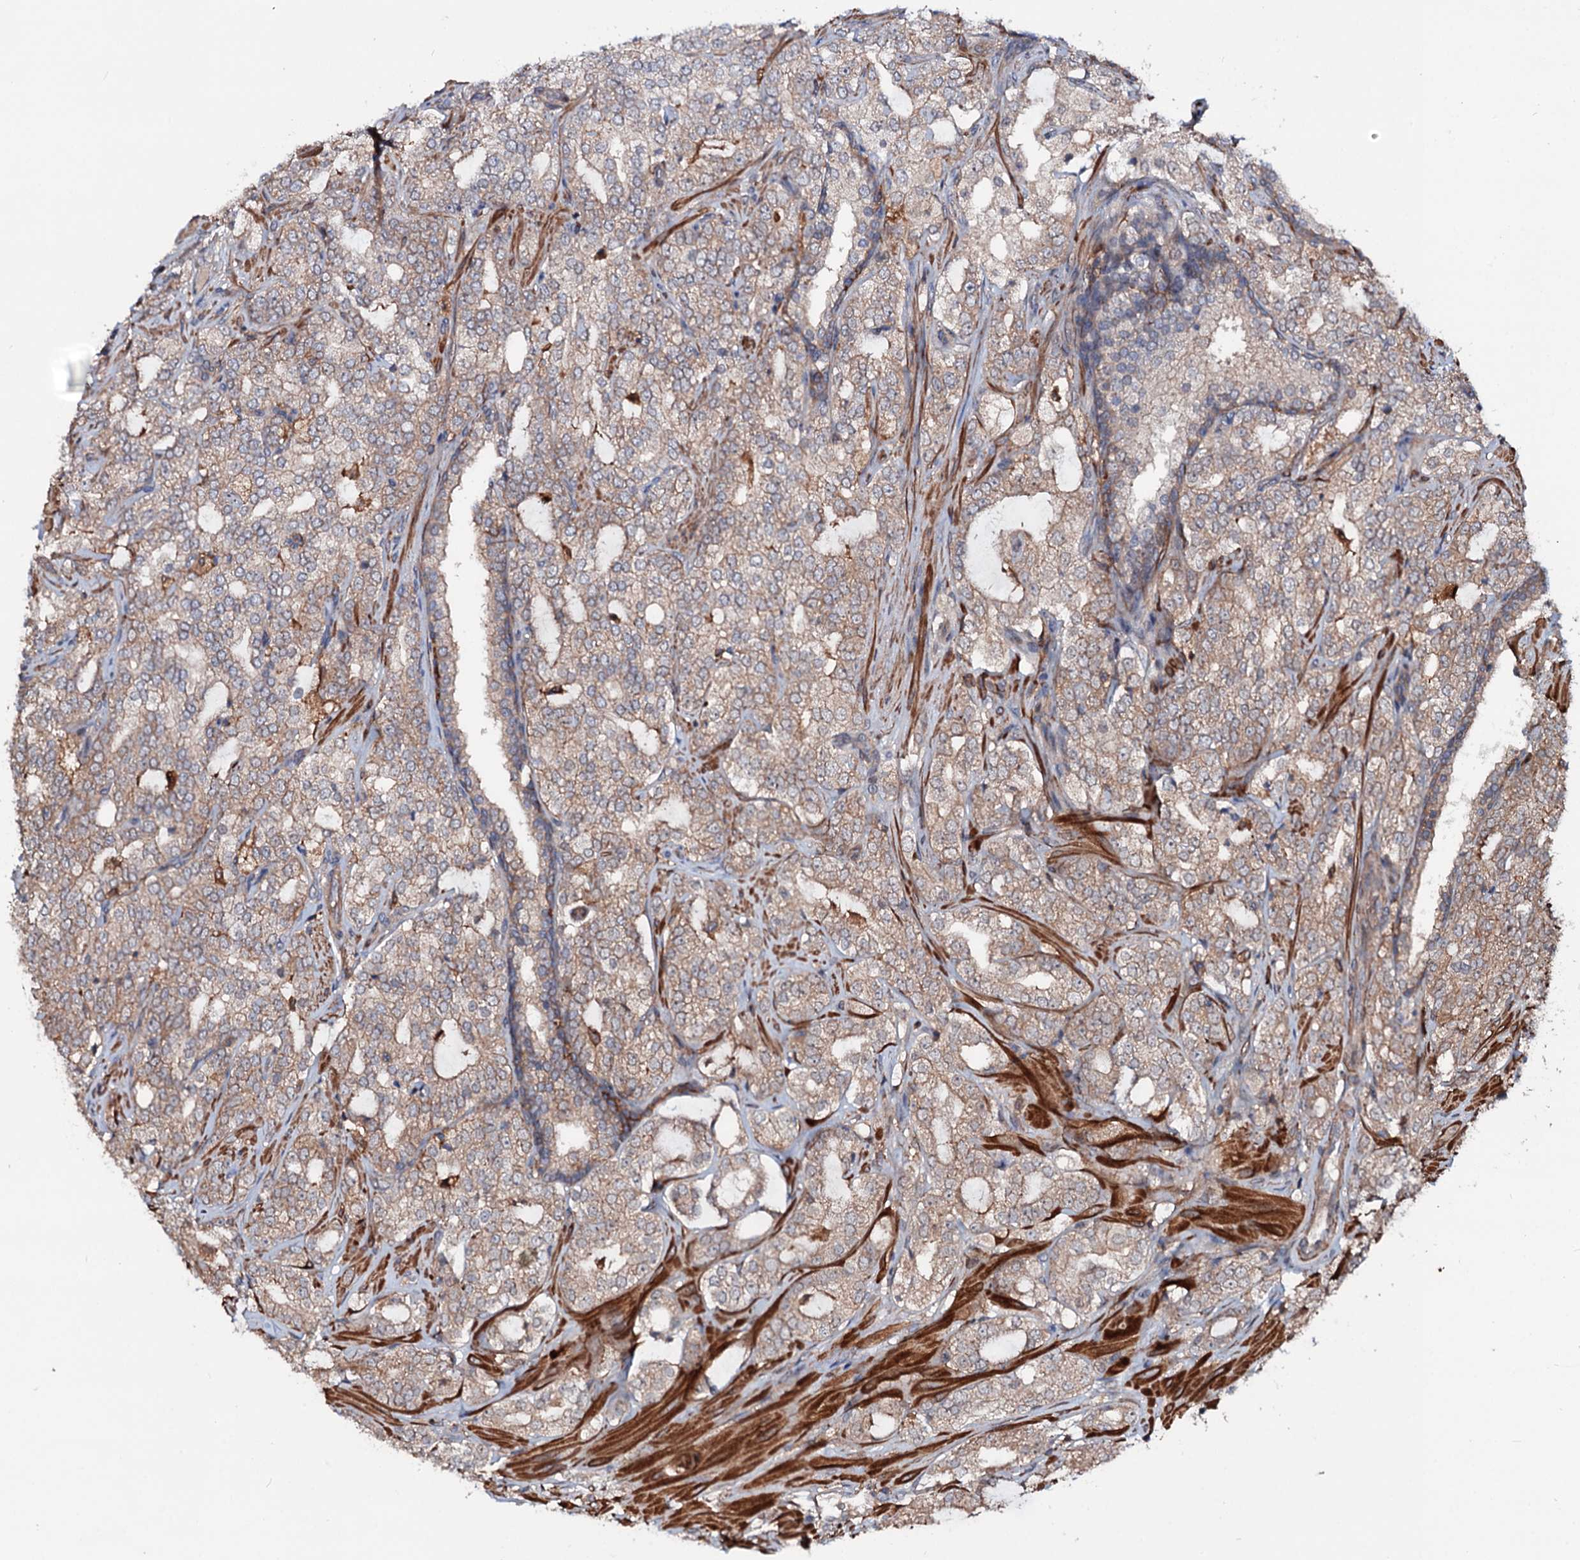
{"staining": {"intensity": "weak", "quantity": ">75%", "location": "cytoplasmic/membranous"}, "tissue": "prostate cancer", "cell_type": "Tumor cells", "image_type": "cancer", "snomed": [{"axis": "morphology", "description": "Adenocarcinoma, High grade"}, {"axis": "topography", "description": "Prostate"}], "caption": "Prostate cancer tissue reveals weak cytoplasmic/membranous staining in about >75% of tumor cells", "gene": "GRIP1", "patient": {"sex": "male", "age": 64}}